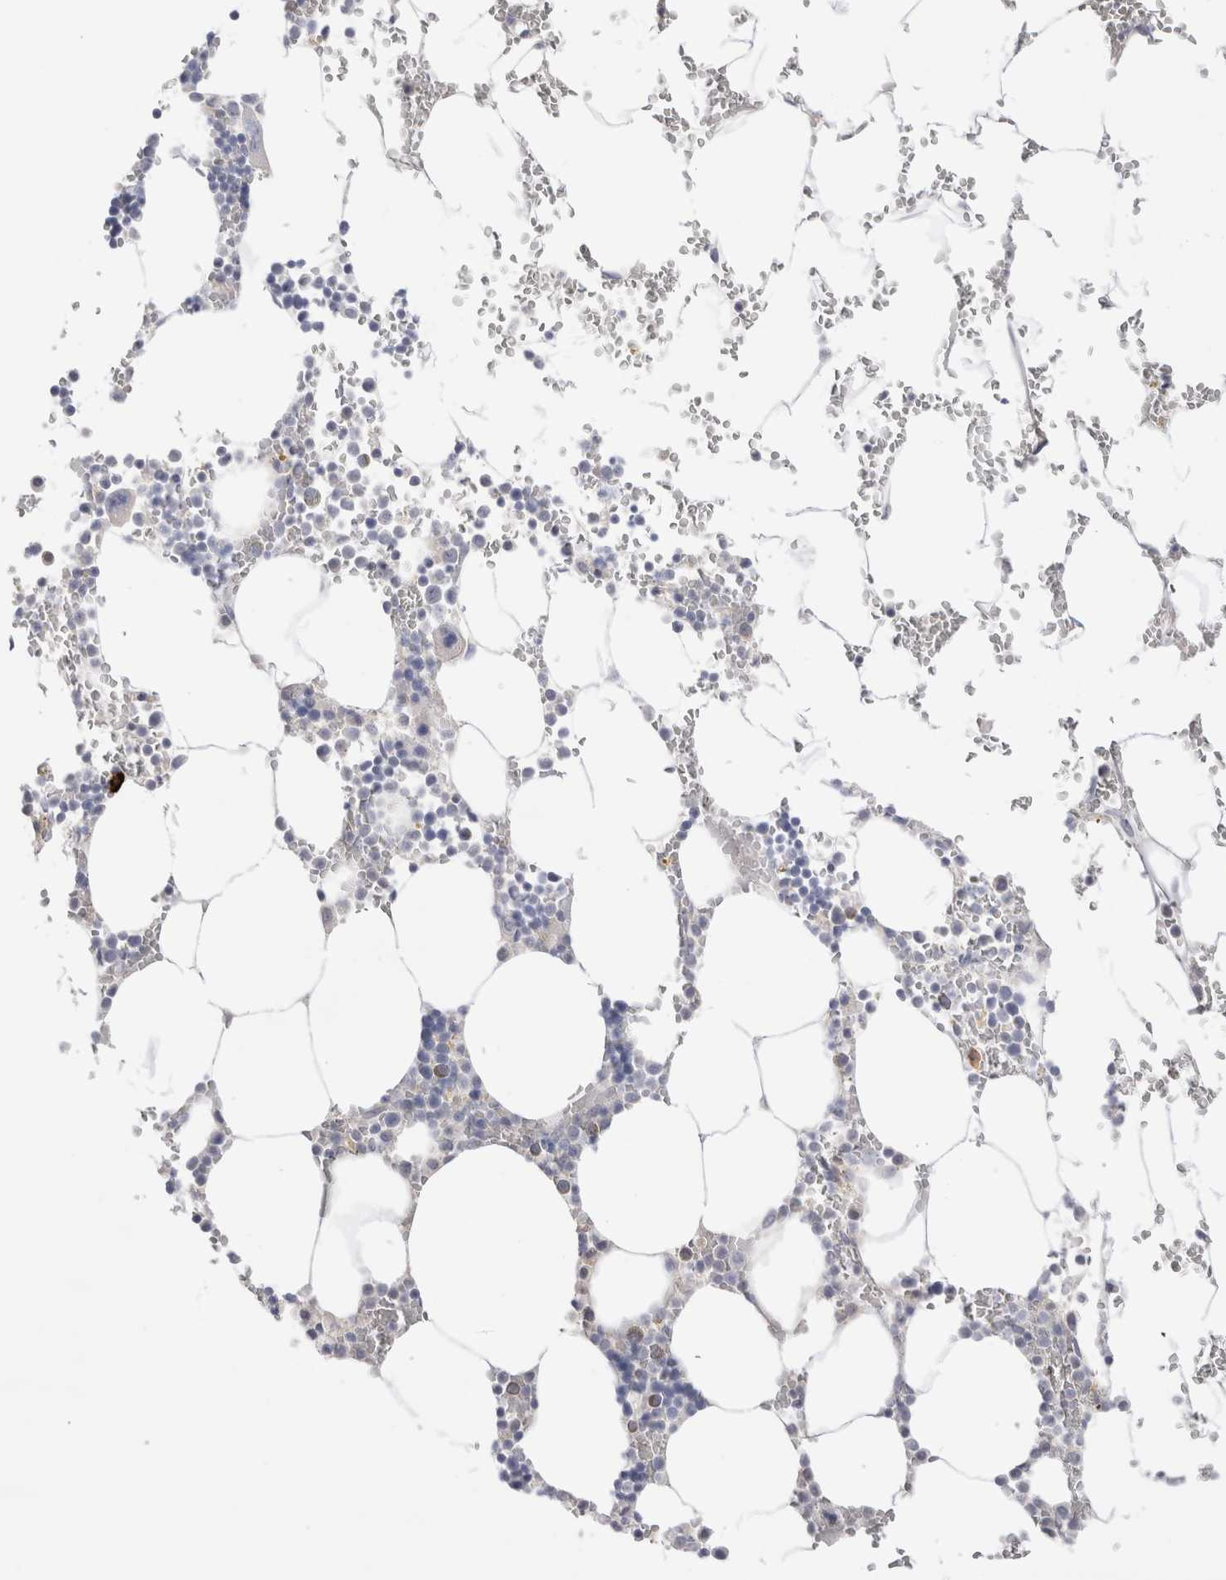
{"staining": {"intensity": "strong", "quantity": "<25%", "location": "cytoplasmic/membranous"}, "tissue": "bone marrow", "cell_type": "Hematopoietic cells", "image_type": "normal", "snomed": [{"axis": "morphology", "description": "Normal tissue, NOS"}, {"axis": "topography", "description": "Bone marrow"}], "caption": "A high-resolution image shows IHC staining of normal bone marrow, which shows strong cytoplasmic/membranous expression in about <25% of hematopoietic cells.", "gene": "SPINK2", "patient": {"sex": "male", "age": 70}}